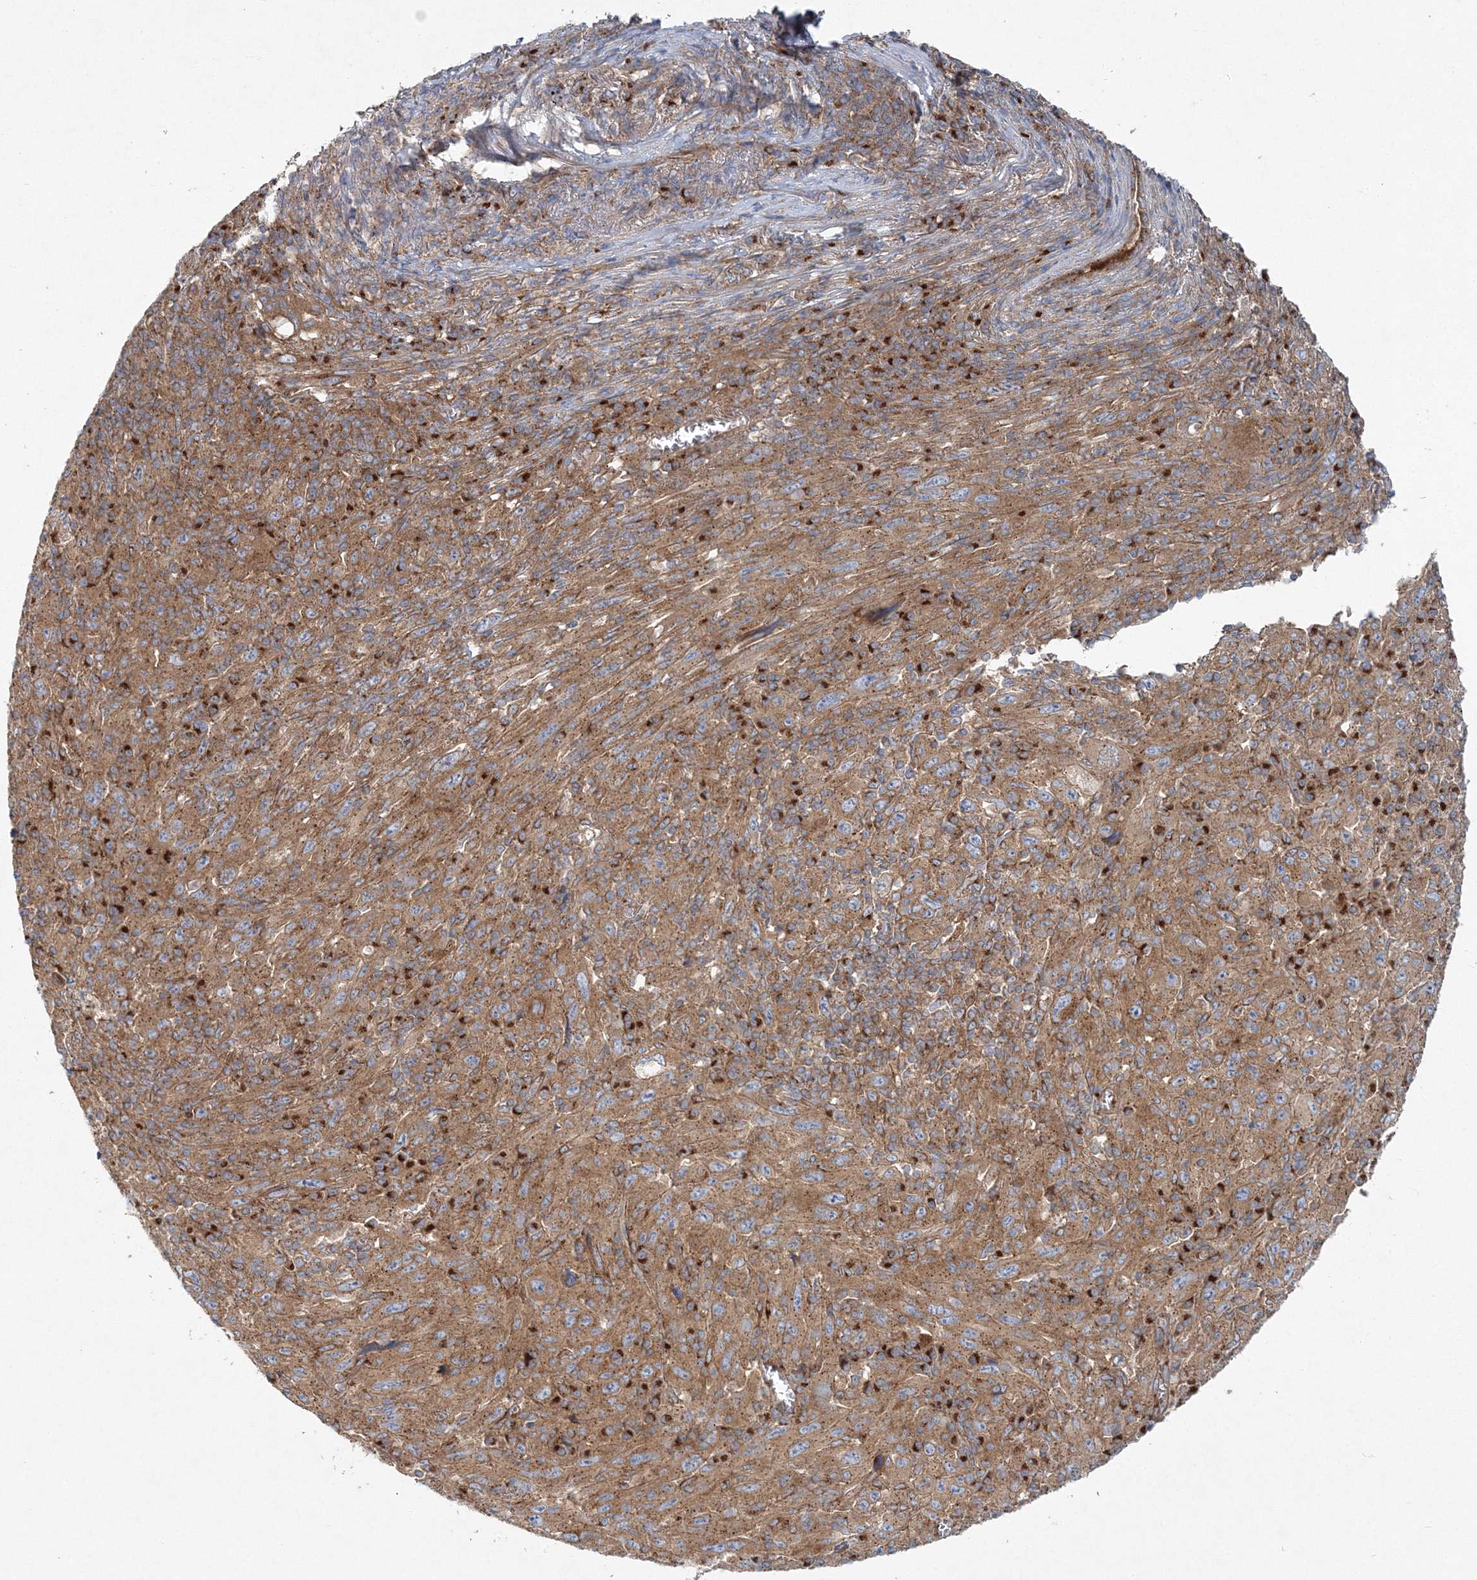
{"staining": {"intensity": "moderate", "quantity": ">75%", "location": "cytoplasmic/membranous"}, "tissue": "melanoma", "cell_type": "Tumor cells", "image_type": "cancer", "snomed": [{"axis": "morphology", "description": "Malignant melanoma, Metastatic site"}, {"axis": "topography", "description": "Skin"}], "caption": "This photomicrograph displays melanoma stained with IHC to label a protein in brown. The cytoplasmic/membranous of tumor cells show moderate positivity for the protein. Nuclei are counter-stained blue.", "gene": "SEC23IP", "patient": {"sex": "female", "age": 56}}